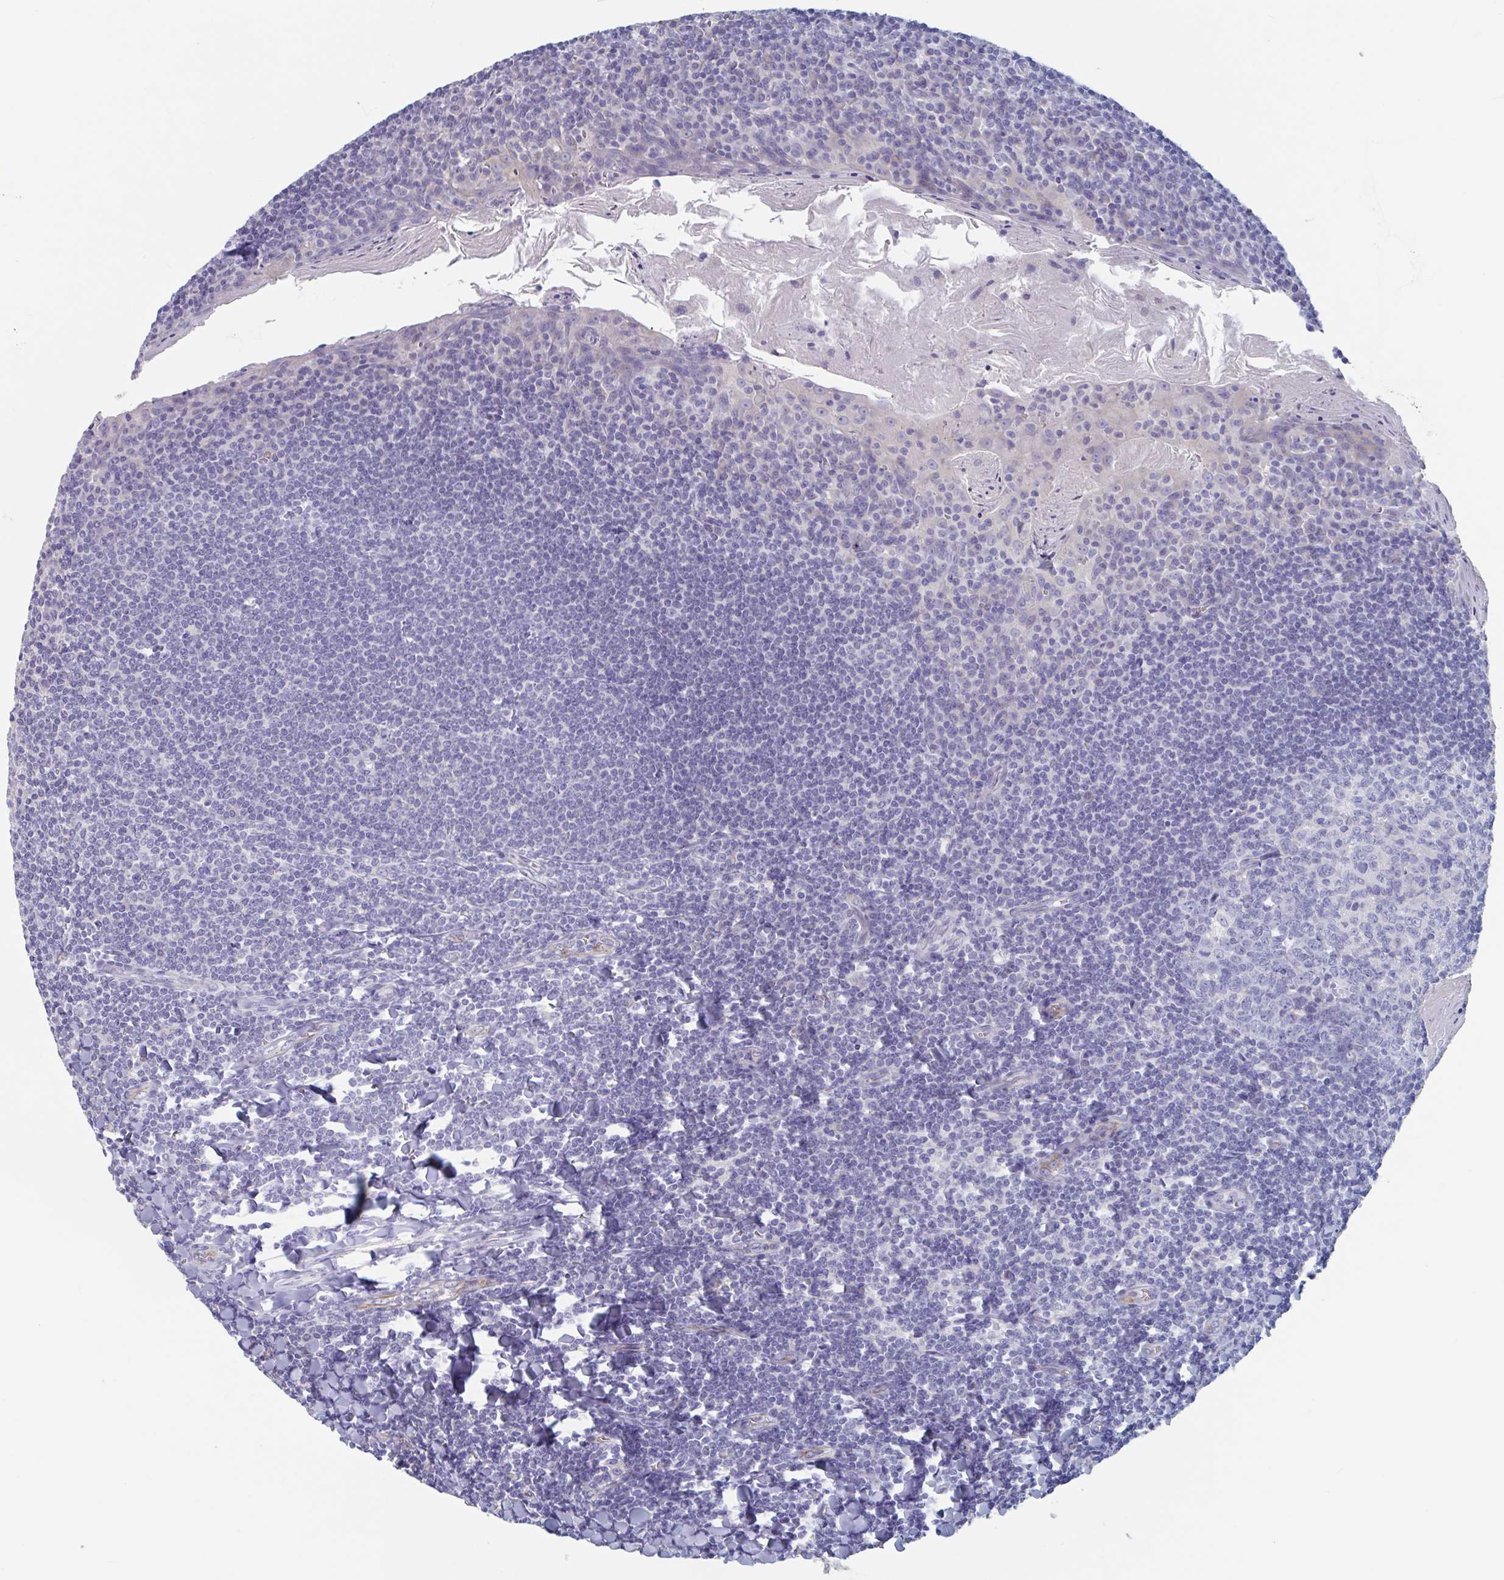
{"staining": {"intensity": "negative", "quantity": "none", "location": "none"}, "tissue": "tonsil", "cell_type": "Germinal center cells", "image_type": "normal", "snomed": [{"axis": "morphology", "description": "Normal tissue, NOS"}, {"axis": "topography", "description": "Tonsil"}], "caption": "This is a histopathology image of IHC staining of benign tonsil, which shows no expression in germinal center cells.", "gene": "ABHD16A", "patient": {"sex": "male", "age": 27}}